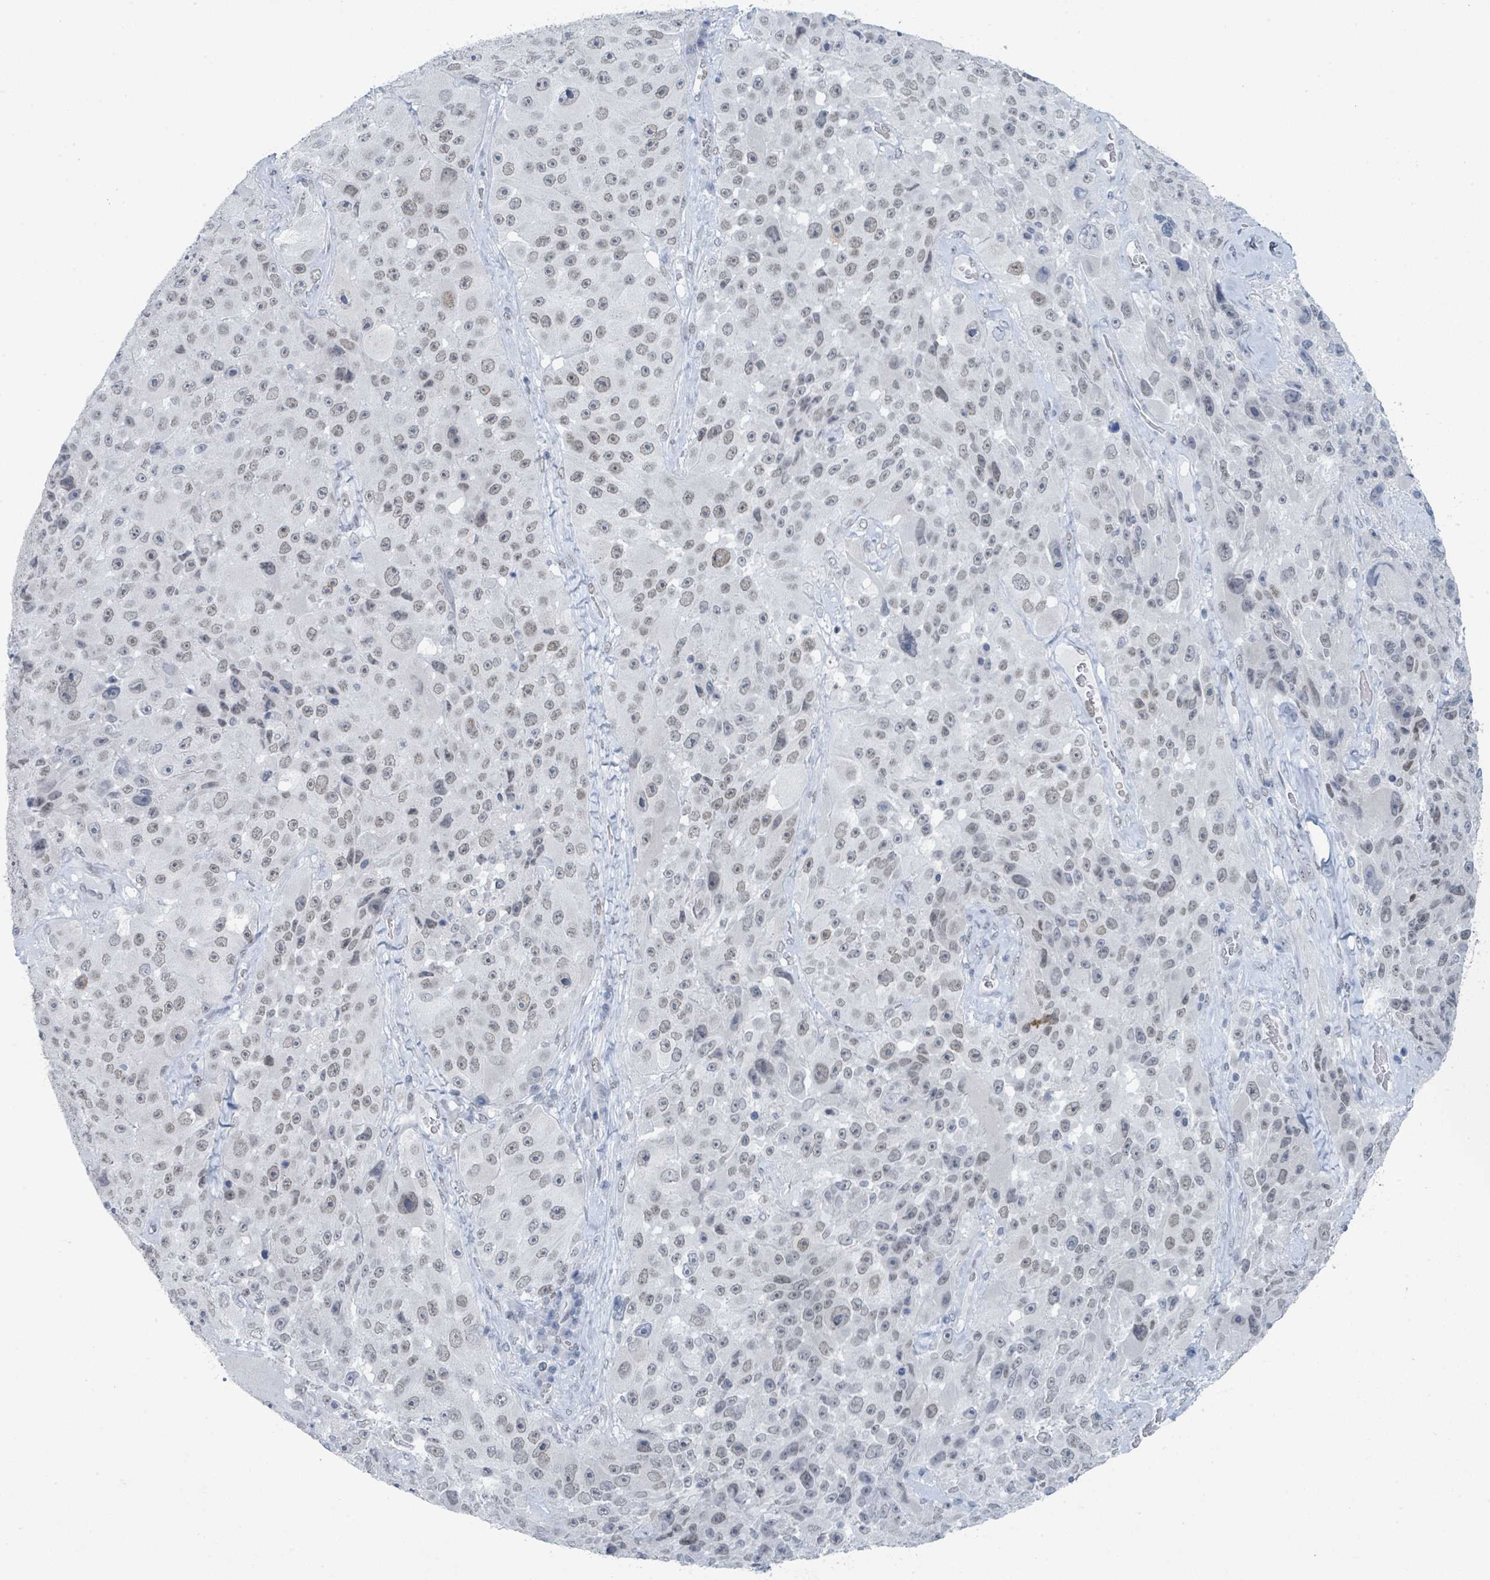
{"staining": {"intensity": "weak", "quantity": ">75%", "location": "nuclear"}, "tissue": "melanoma", "cell_type": "Tumor cells", "image_type": "cancer", "snomed": [{"axis": "morphology", "description": "Malignant melanoma, Metastatic site"}, {"axis": "topography", "description": "Lymph node"}], "caption": "Protein expression analysis of malignant melanoma (metastatic site) displays weak nuclear staining in approximately >75% of tumor cells.", "gene": "EHMT2", "patient": {"sex": "male", "age": 62}}